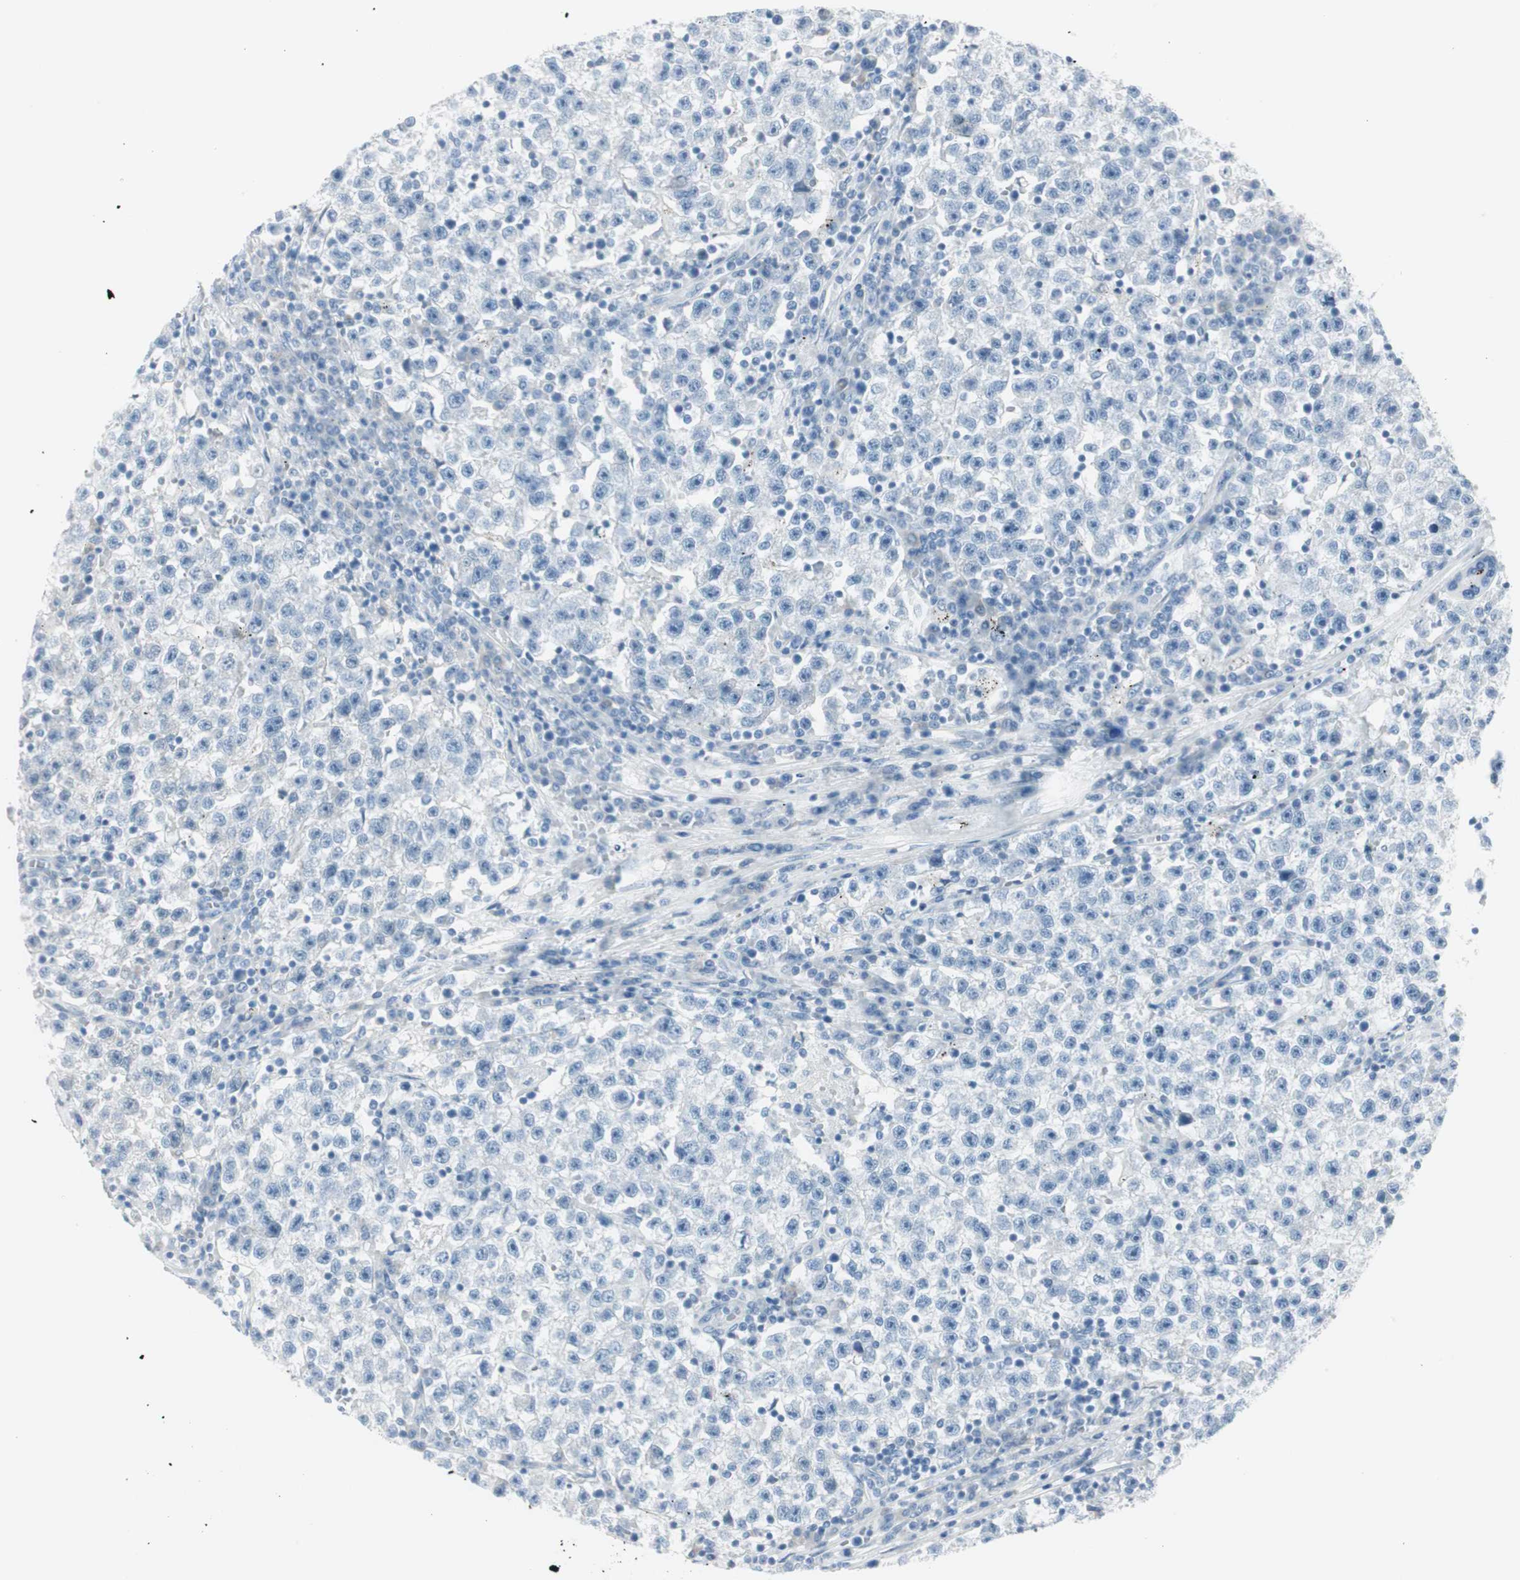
{"staining": {"intensity": "negative", "quantity": "none", "location": "none"}, "tissue": "testis cancer", "cell_type": "Tumor cells", "image_type": "cancer", "snomed": [{"axis": "morphology", "description": "Seminoma, NOS"}, {"axis": "topography", "description": "Testis"}], "caption": "High power microscopy image of an immunohistochemistry photomicrograph of testis seminoma, revealing no significant positivity in tumor cells.", "gene": "CDHR5", "patient": {"sex": "male", "age": 22}}